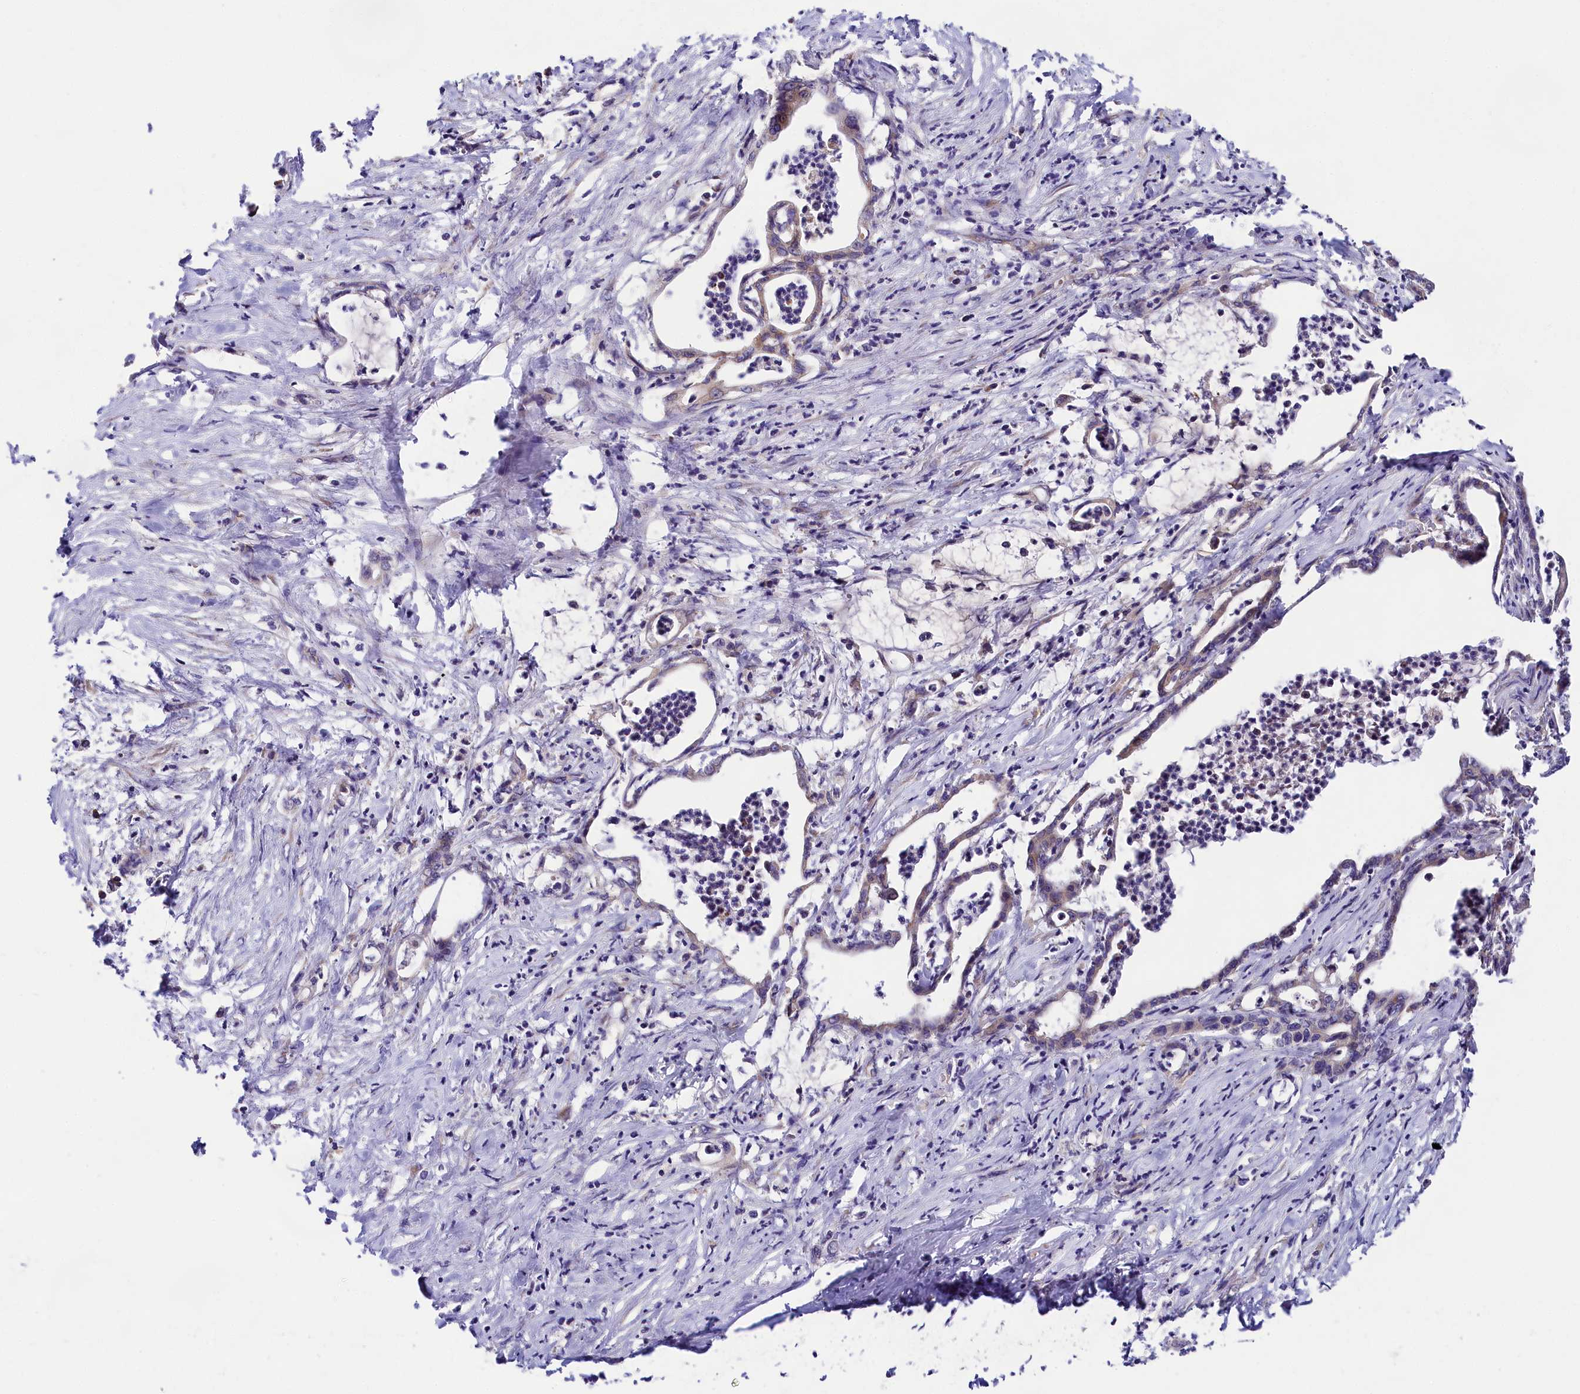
{"staining": {"intensity": "weak", "quantity": "<25%", "location": "cytoplasmic/membranous"}, "tissue": "pancreatic cancer", "cell_type": "Tumor cells", "image_type": "cancer", "snomed": [{"axis": "morphology", "description": "Adenocarcinoma, NOS"}, {"axis": "topography", "description": "Pancreas"}], "caption": "High magnification brightfield microscopy of pancreatic cancer stained with DAB (brown) and counterstained with hematoxylin (blue): tumor cells show no significant positivity.", "gene": "SPG11", "patient": {"sex": "female", "age": 55}}